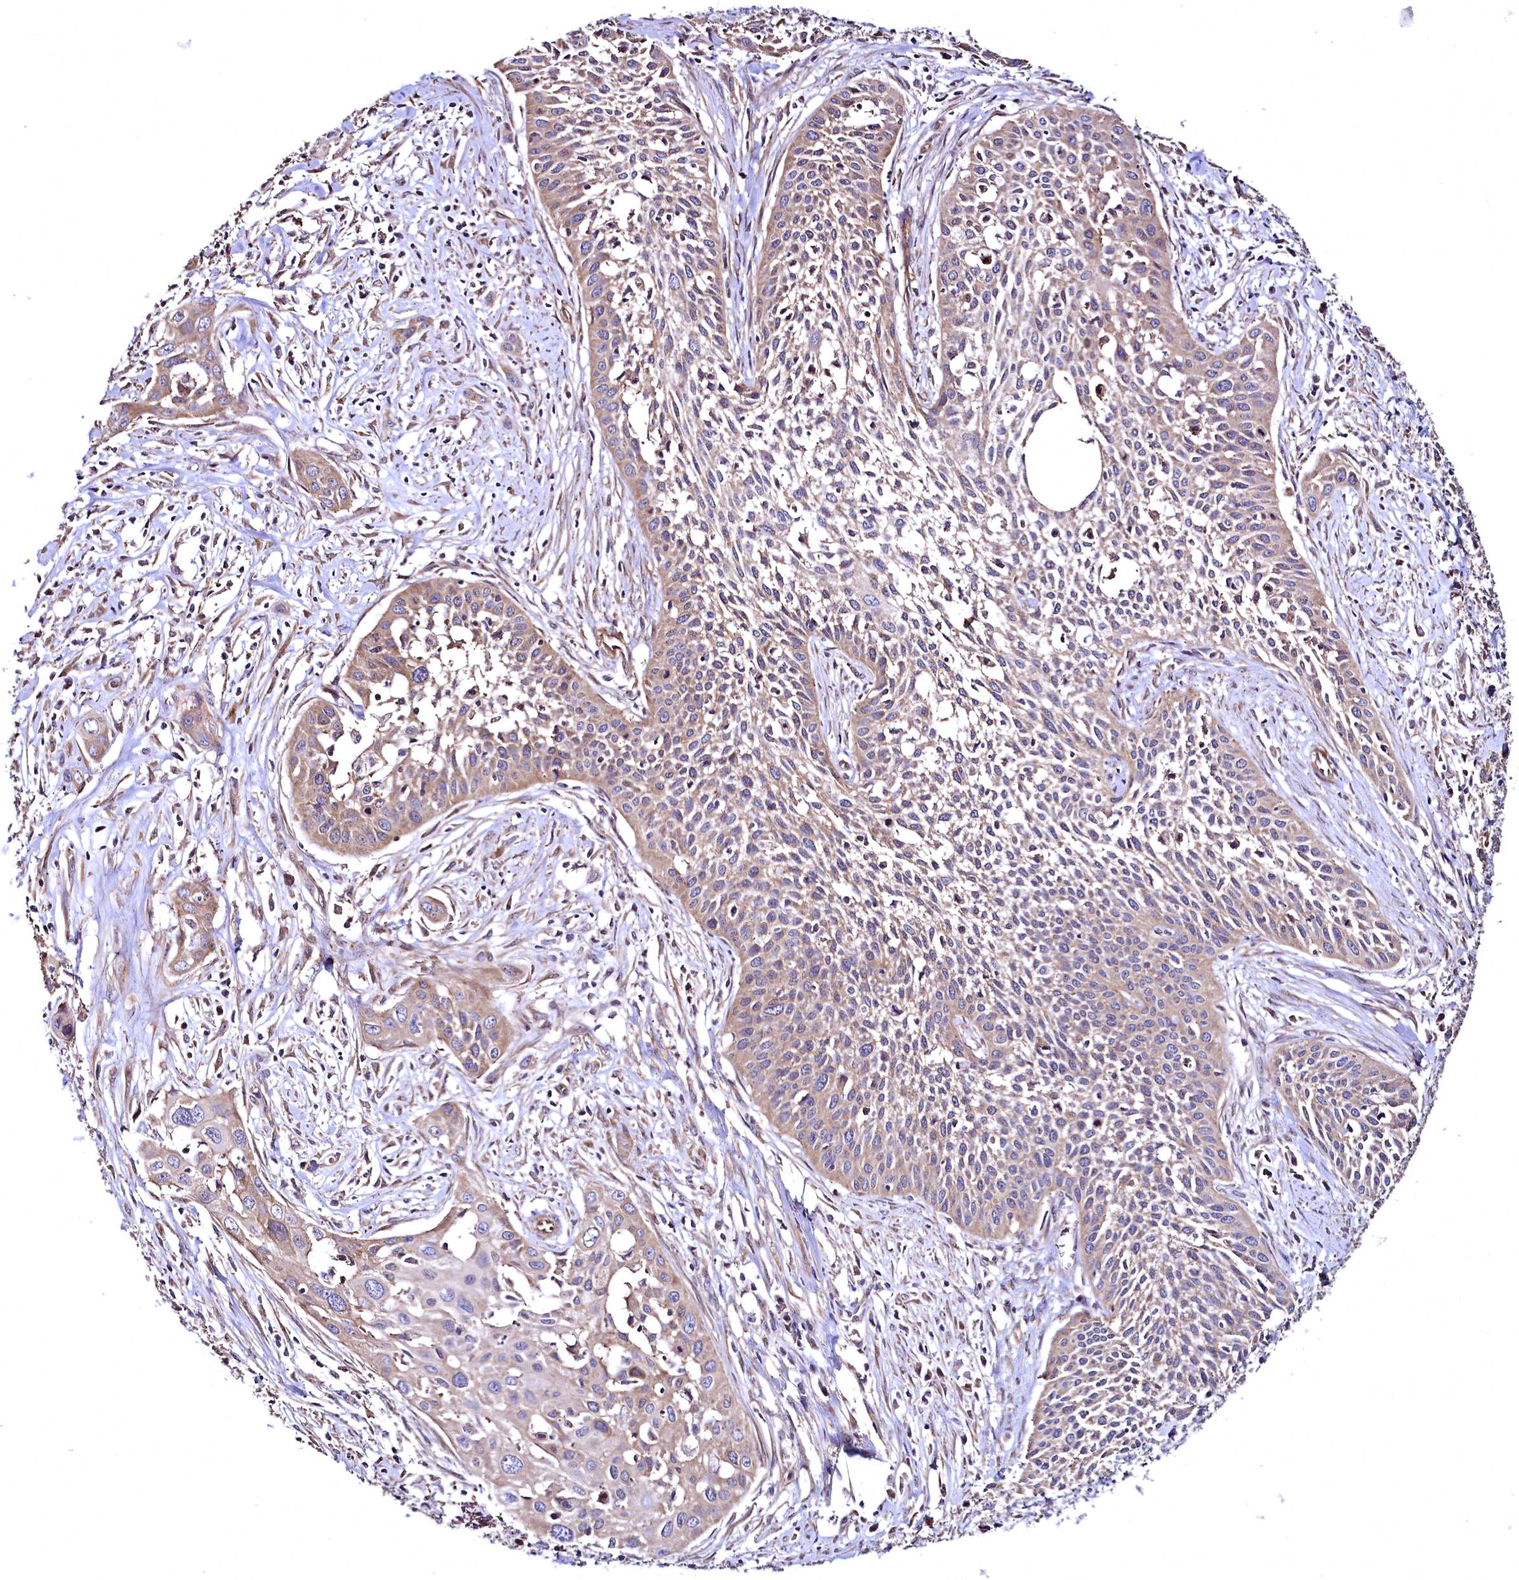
{"staining": {"intensity": "weak", "quantity": ">75%", "location": "cytoplasmic/membranous"}, "tissue": "cervical cancer", "cell_type": "Tumor cells", "image_type": "cancer", "snomed": [{"axis": "morphology", "description": "Squamous cell carcinoma, NOS"}, {"axis": "topography", "description": "Cervix"}], "caption": "Tumor cells display low levels of weak cytoplasmic/membranous positivity in approximately >75% of cells in cervical cancer. (DAB (3,3'-diaminobenzidine) IHC, brown staining for protein, blue staining for nuclei).", "gene": "TBCEL", "patient": {"sex": "female", "age": 34}}